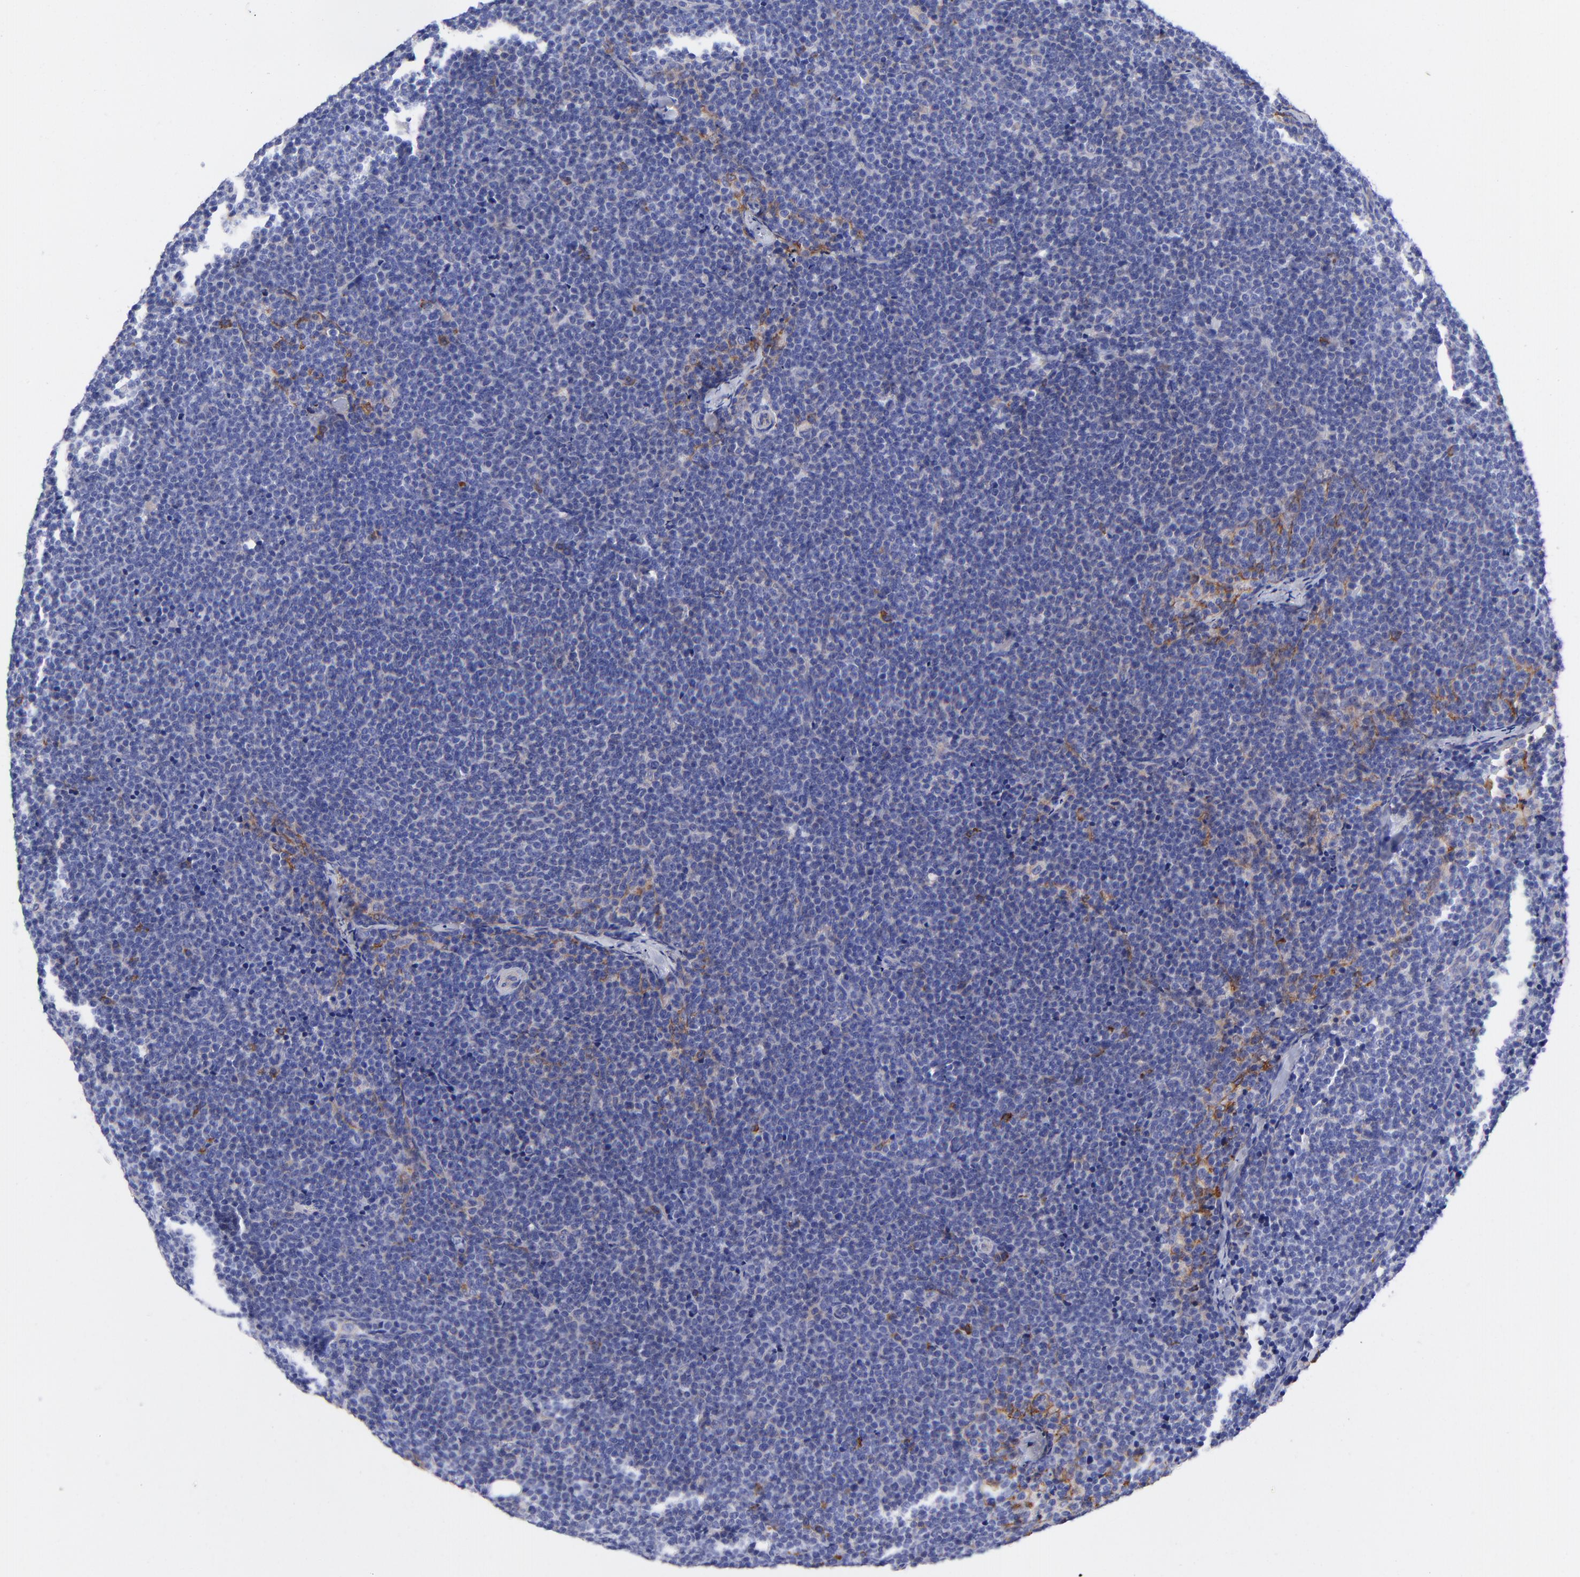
{"staining": {"intensity": "negative", "quantity": "none", "location": "none"}, "tissue": "lymphoma", "cell_type": "Tumor cells", "image_type": "cancer", "snomed": [{"axis": "morphology", "description": "Malignant lymphoma, non-Hodgkin's type, High grade"}, {"axis": "topography", "description": "Lymph node"}], "caption": "Protein analysis of malignant lymphoma, non-Hodgkin's type (high-grade) reveals no significant expression in tumor cells.", "gene": "PPFIBP1", "patient": {"sex": "female", "age": 58}}